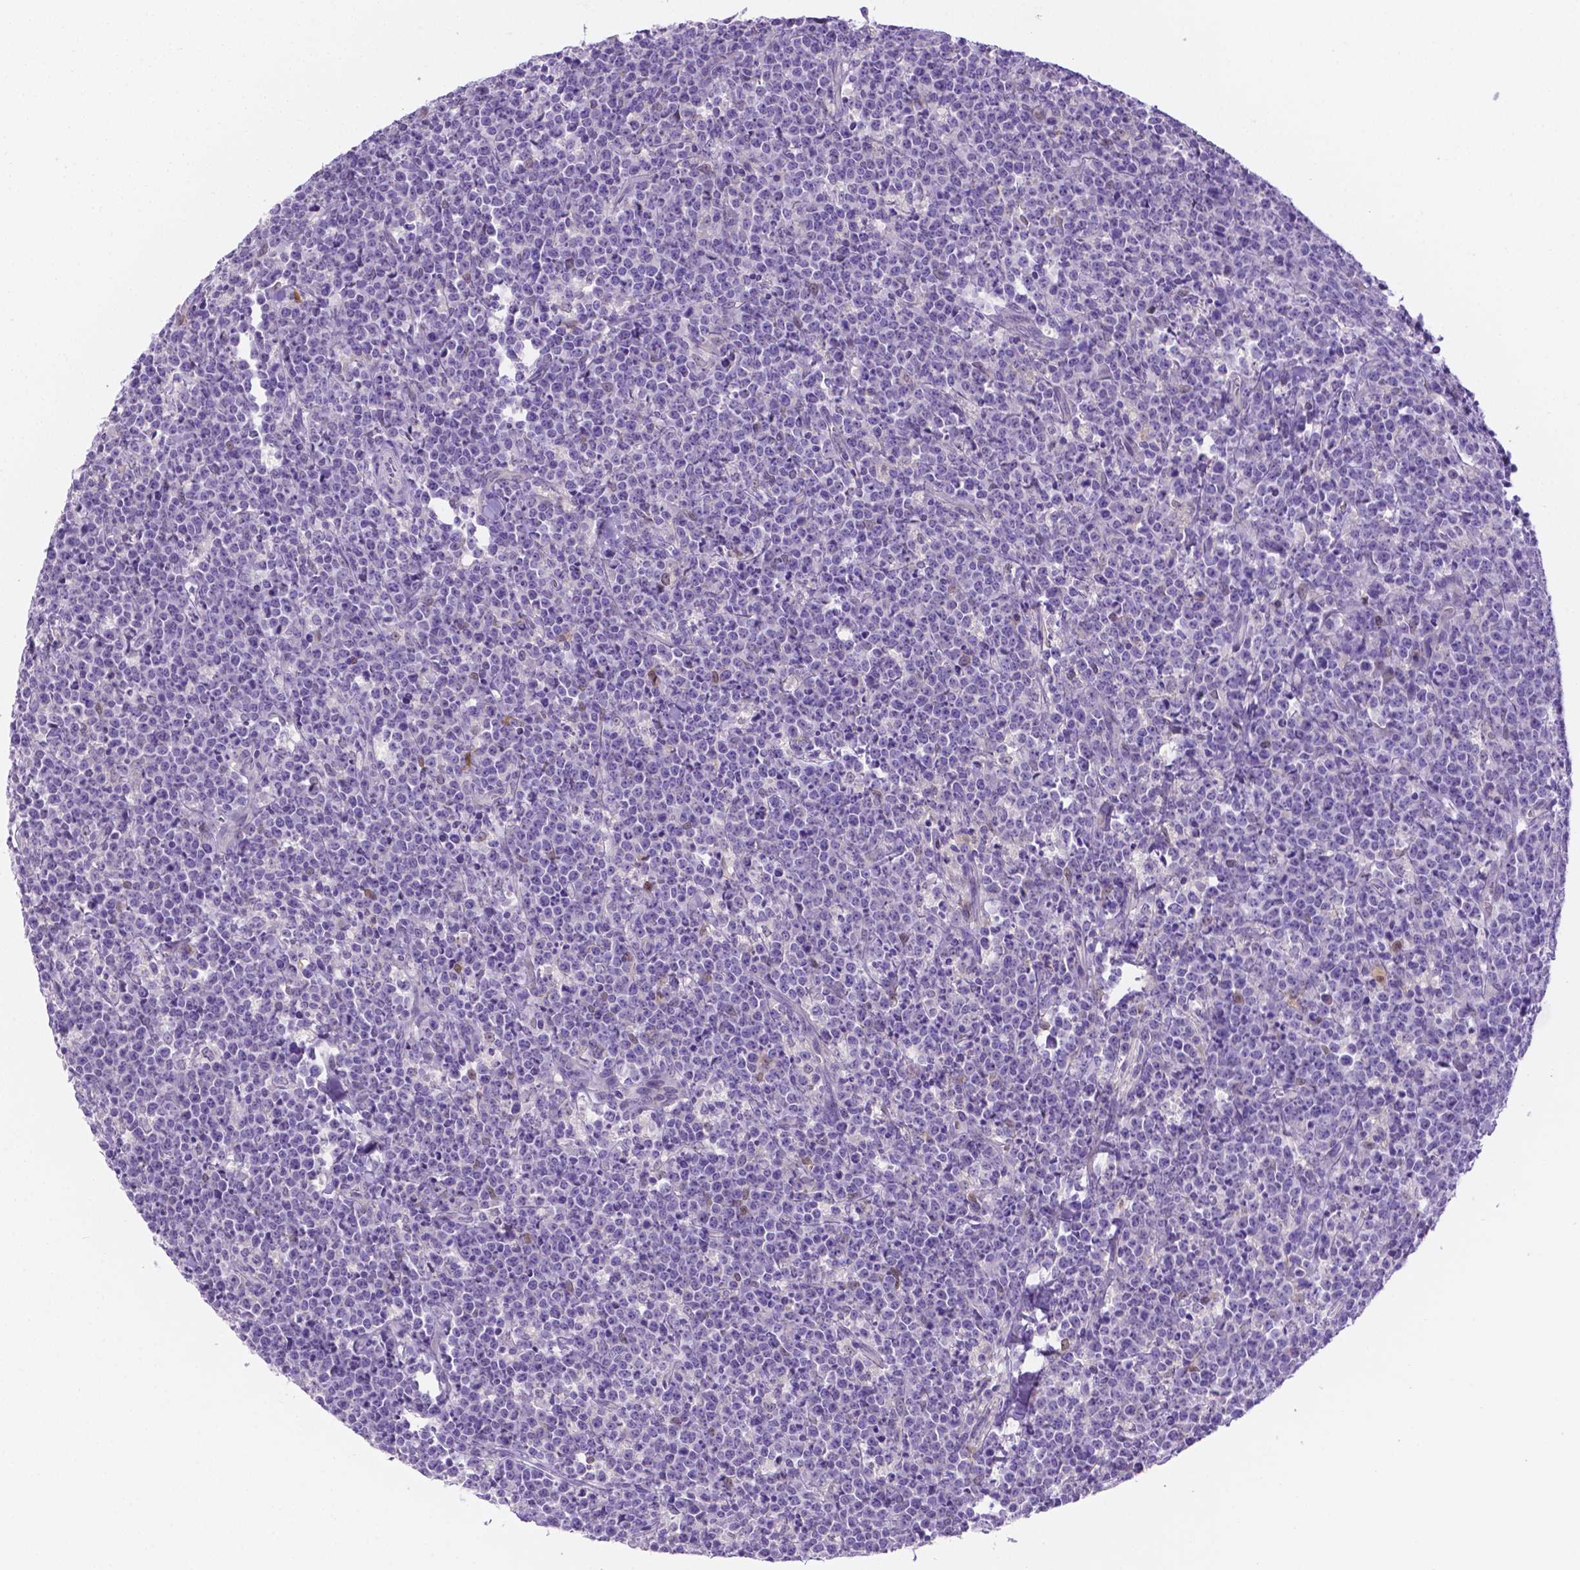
{"staining": {"intensity": "negative", "quantity": "none", "location": "none"}, "tissue": "lymphoma", "cell_type": "Tumor cells", "image_type": "cancer", "snomed": [{"axis": "morphology", "description": "Malignant lymphoma, non-Hodgkin's type, High grade"}, {"axis": "topography", "description": "Small intestine"}], "caption": "Lymphoma was stained to show a protein in brown. There is no significant expression in tumor cells. (Brightfield microscopy of DAB IHC at high magnification).", "gene": "NXPH2", "patient": {"sex": "female", "age": 56}}